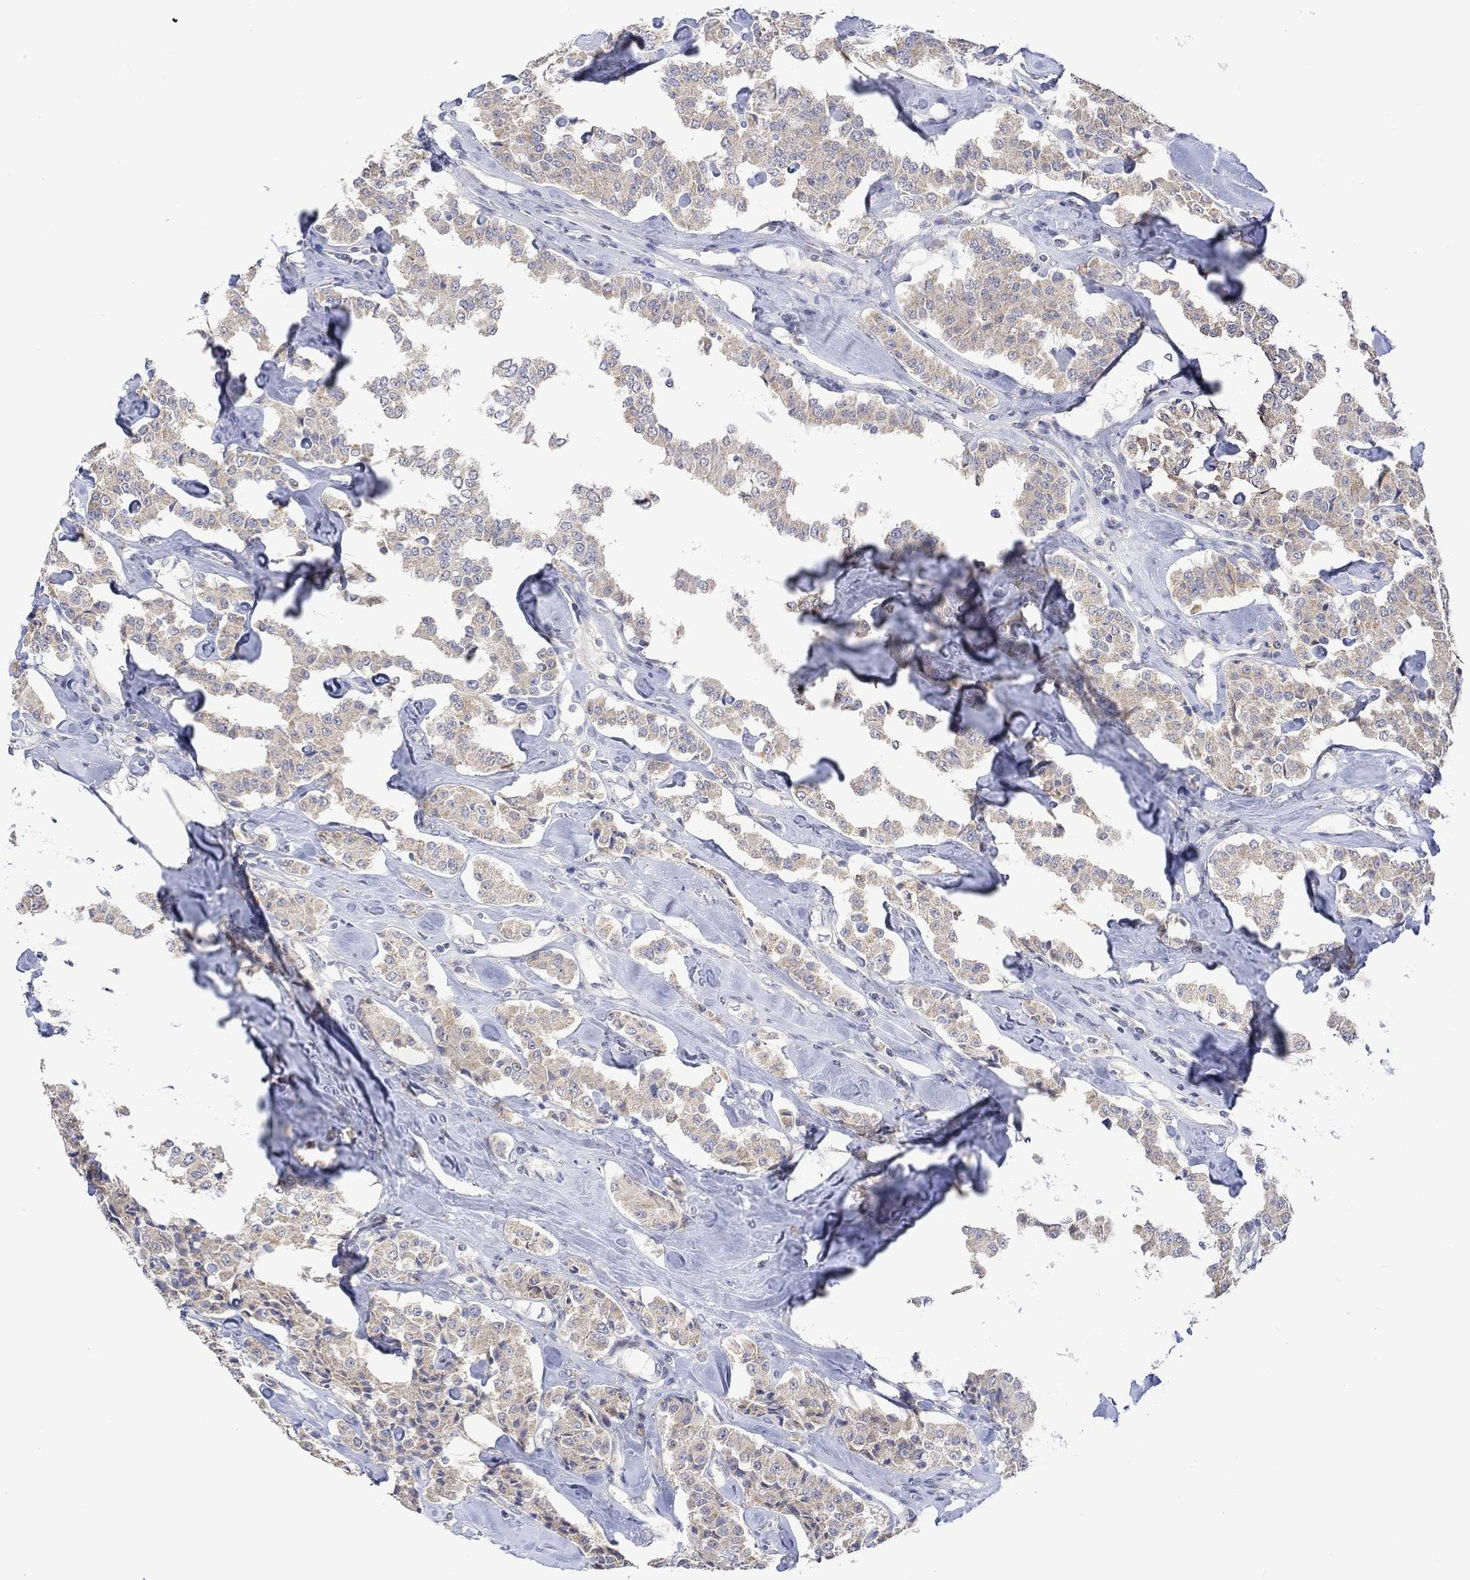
{"staining": {"intensity": "weak", "quantity": "25%-75%", "location": "cytoplasmic/membranous"}, "tissue": "carcinoid", "cell_type": "Tumor cells", "image_type": "cancer", "snomed": [{"axis": "morphology", "description": "Carcinoid, malignant, NOS"}, {"axis": "topography", "description": "Pancreas"}], "caption": "This is an image of IHC staining of malignant carcinoid, which shows weak expression in the cytoplasmic/membranous of tumor cells.", "gene": "SLC48A1", "patient": {"sex": "male", "age": 41}}